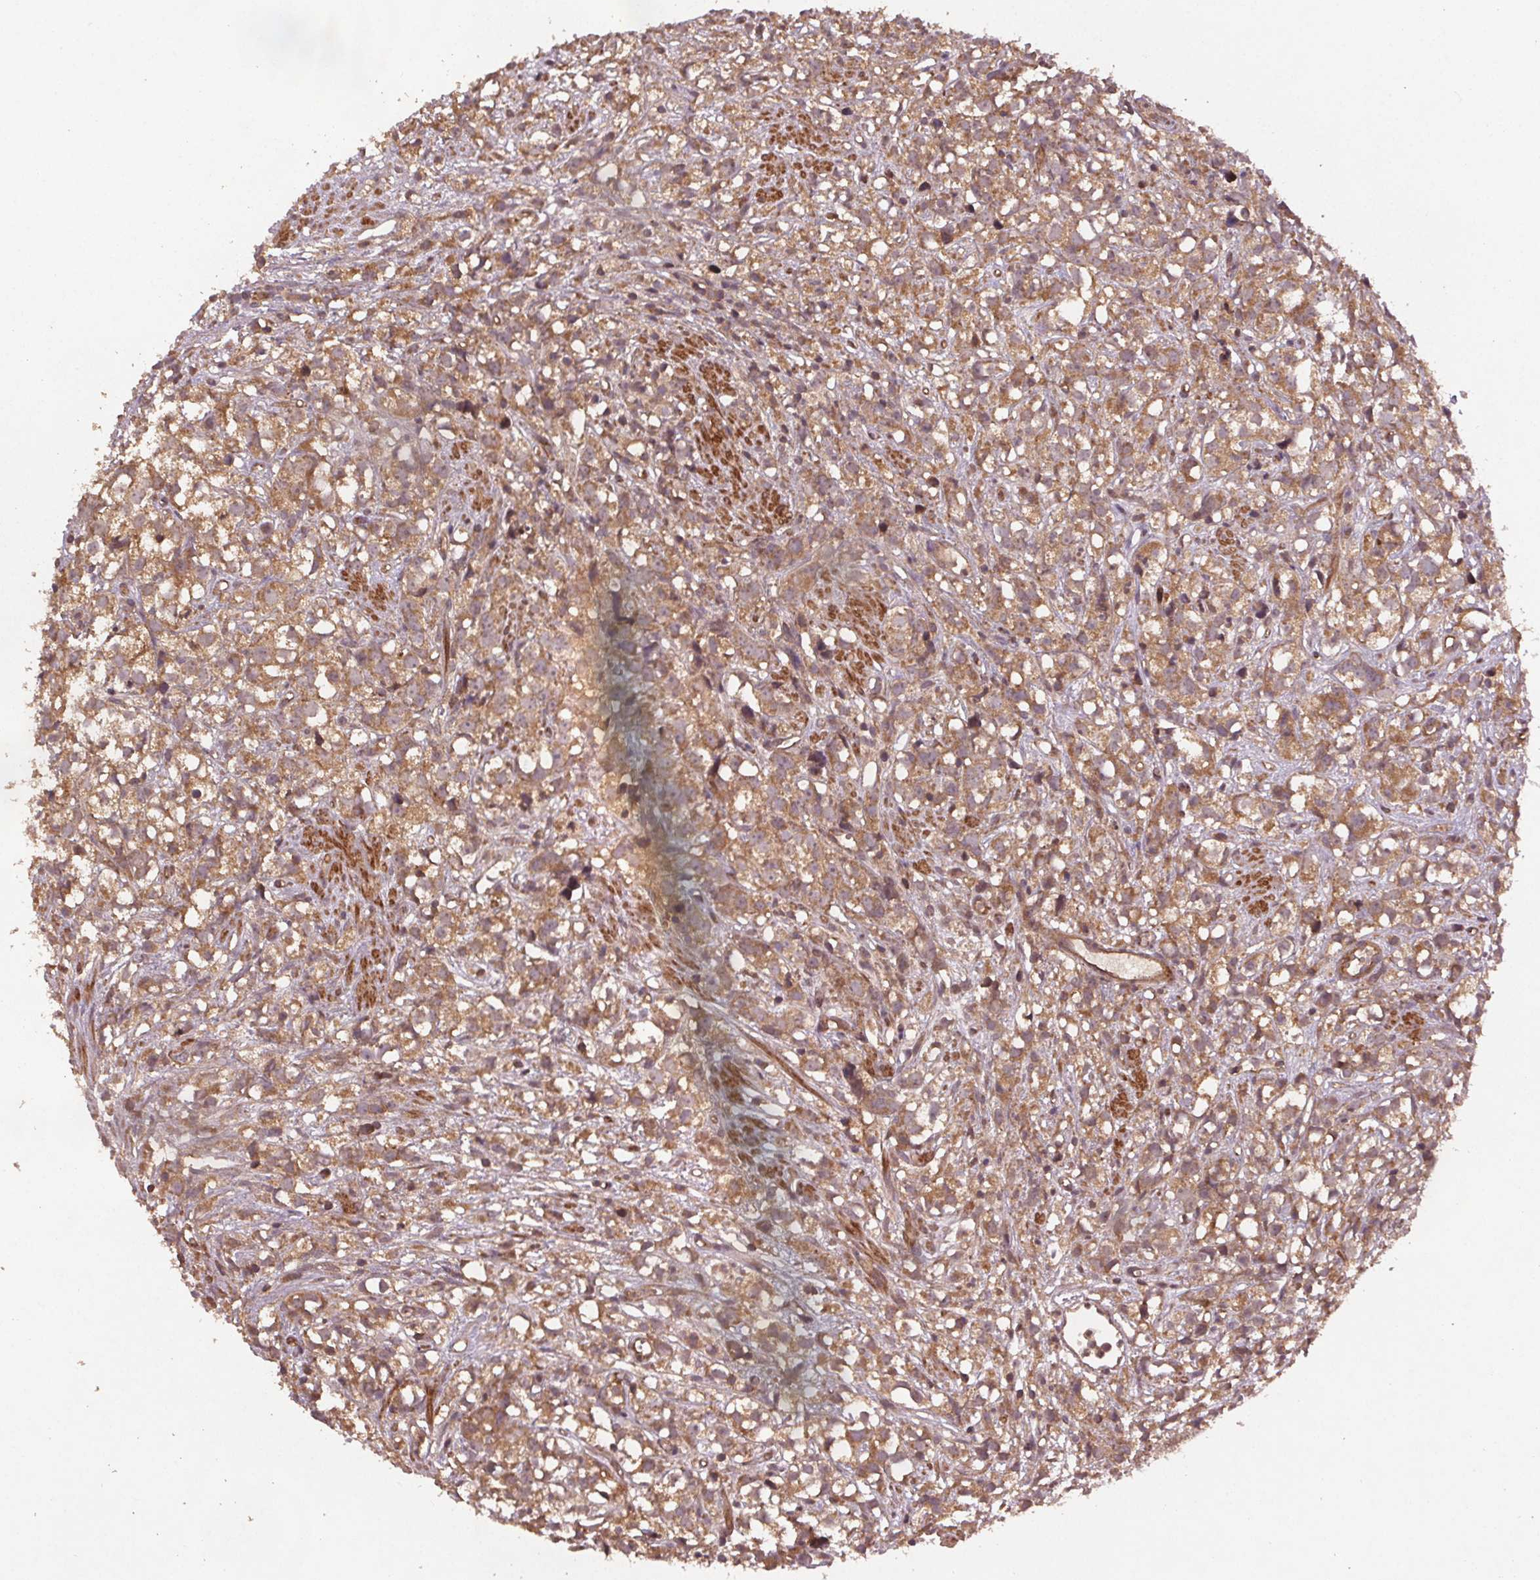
{"staining": {"intensity": "moderate", "quantity": ">75%", "location": "cytoplasmic/membranous"}, "tissue": "prostate cancer", "cell_type": "Tumor cells", "image_type": "cancer", "snomed": [{"axis": "morphology", "description": "Adenocarcinoma, High grade"}, {"axis": "topography", "description": "Prostate"}], "caption": "There is medium levels of moderate cytoplasmic/membranous positivity in tumor cells of prostate cancer, as demonstrated by immunohistochemical staining (brown color).", "gene": "SEC14L2", "patient": {"sex": "male", "age": 68}}